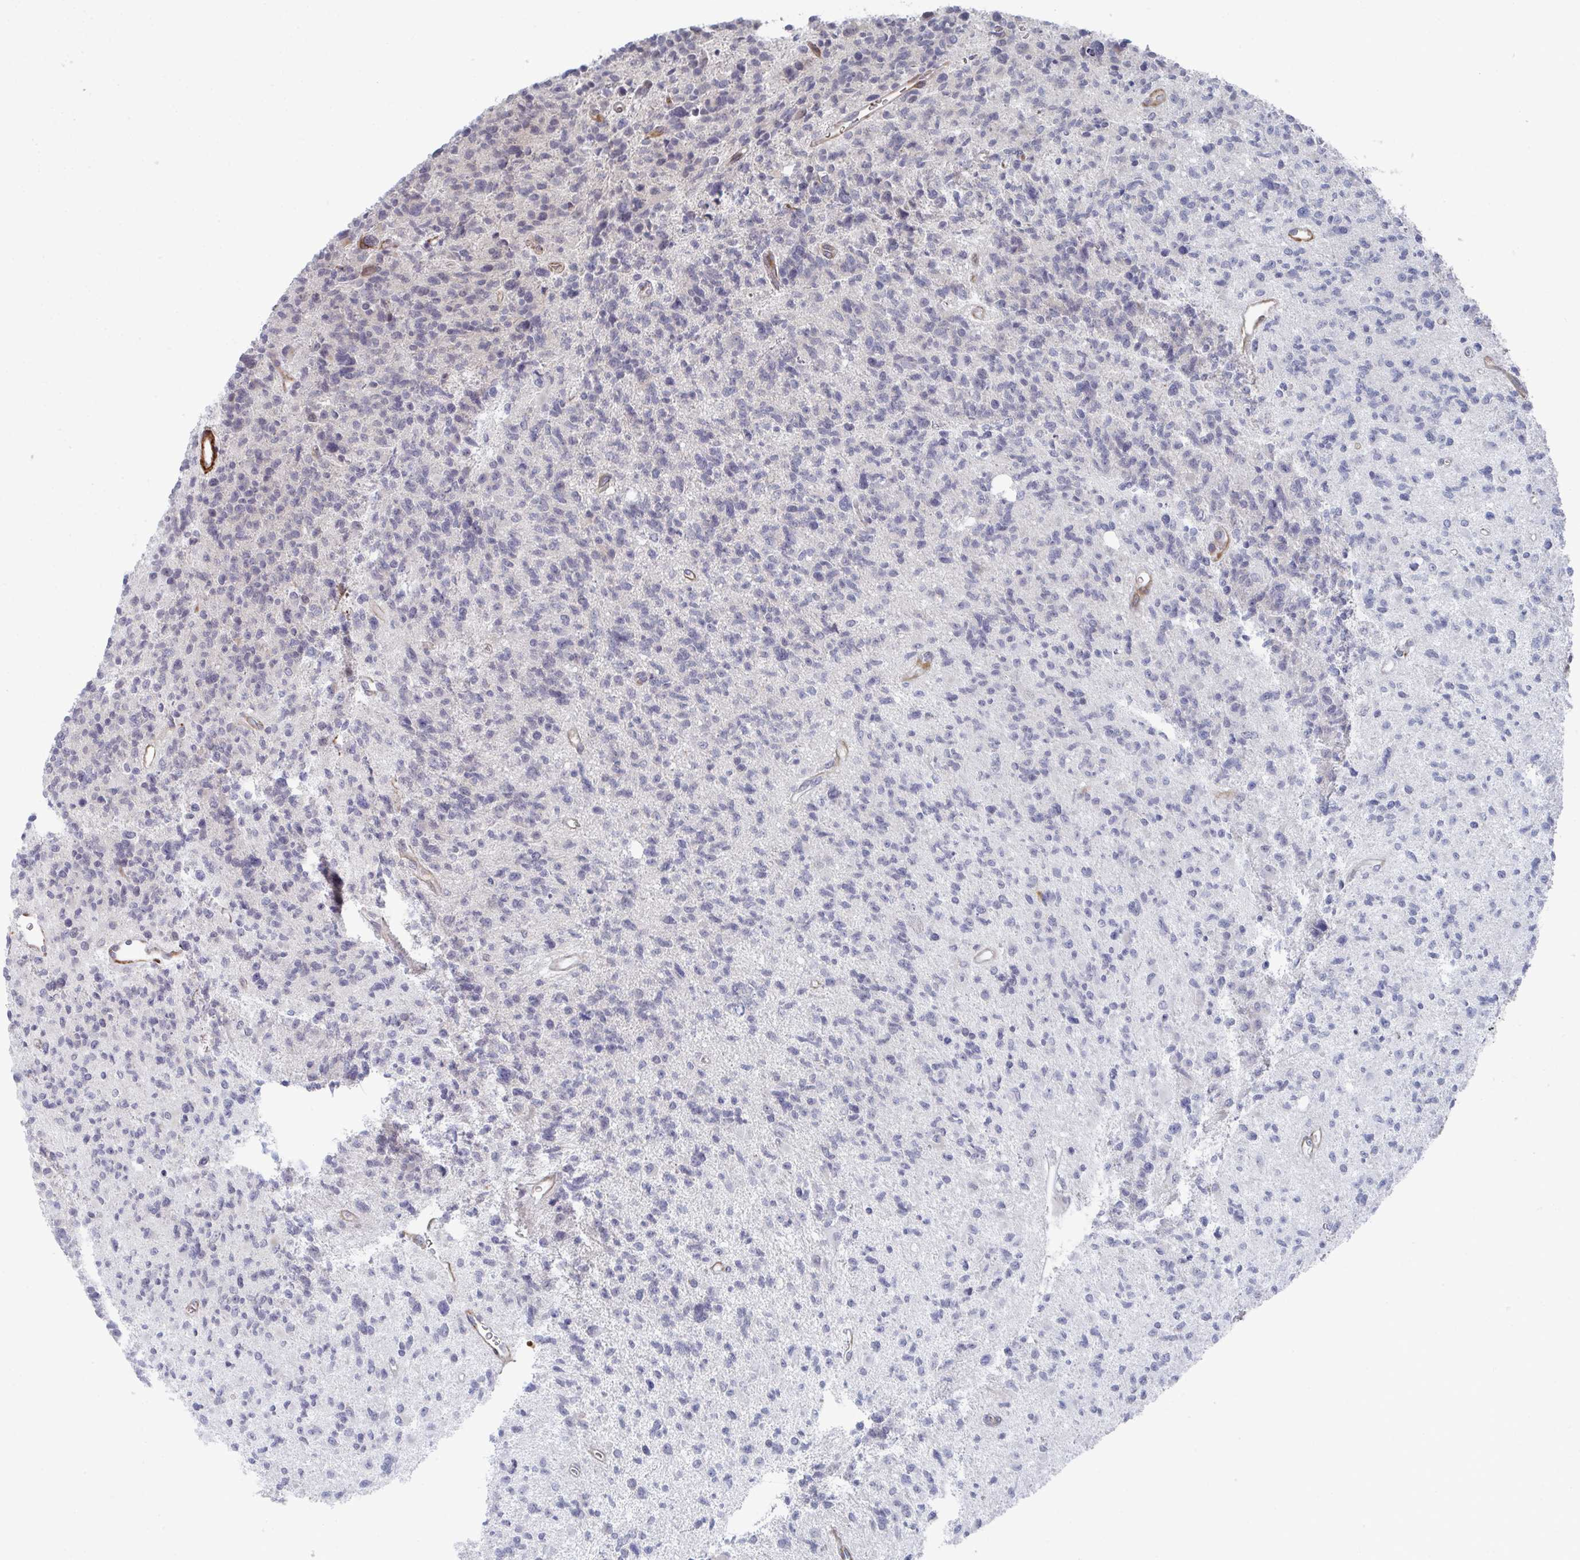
{"staining": {"intensity": "negative", "quantity": "none", "location": "none"}, "tissue": "glioma", "cell_type": "Tumor cells", "image_type": "cancer", "snomed": [{"axis": "morphology", "description": "Glioma, malignant, High grade"}, {"axis": "topography", "description": "Brain"}], "caption": "Tumor cells are negative for brown protein staining in malignant glioma (high-grade).", "gene": "NEURL4", "patient": {"sex": "male", "age": 29}}